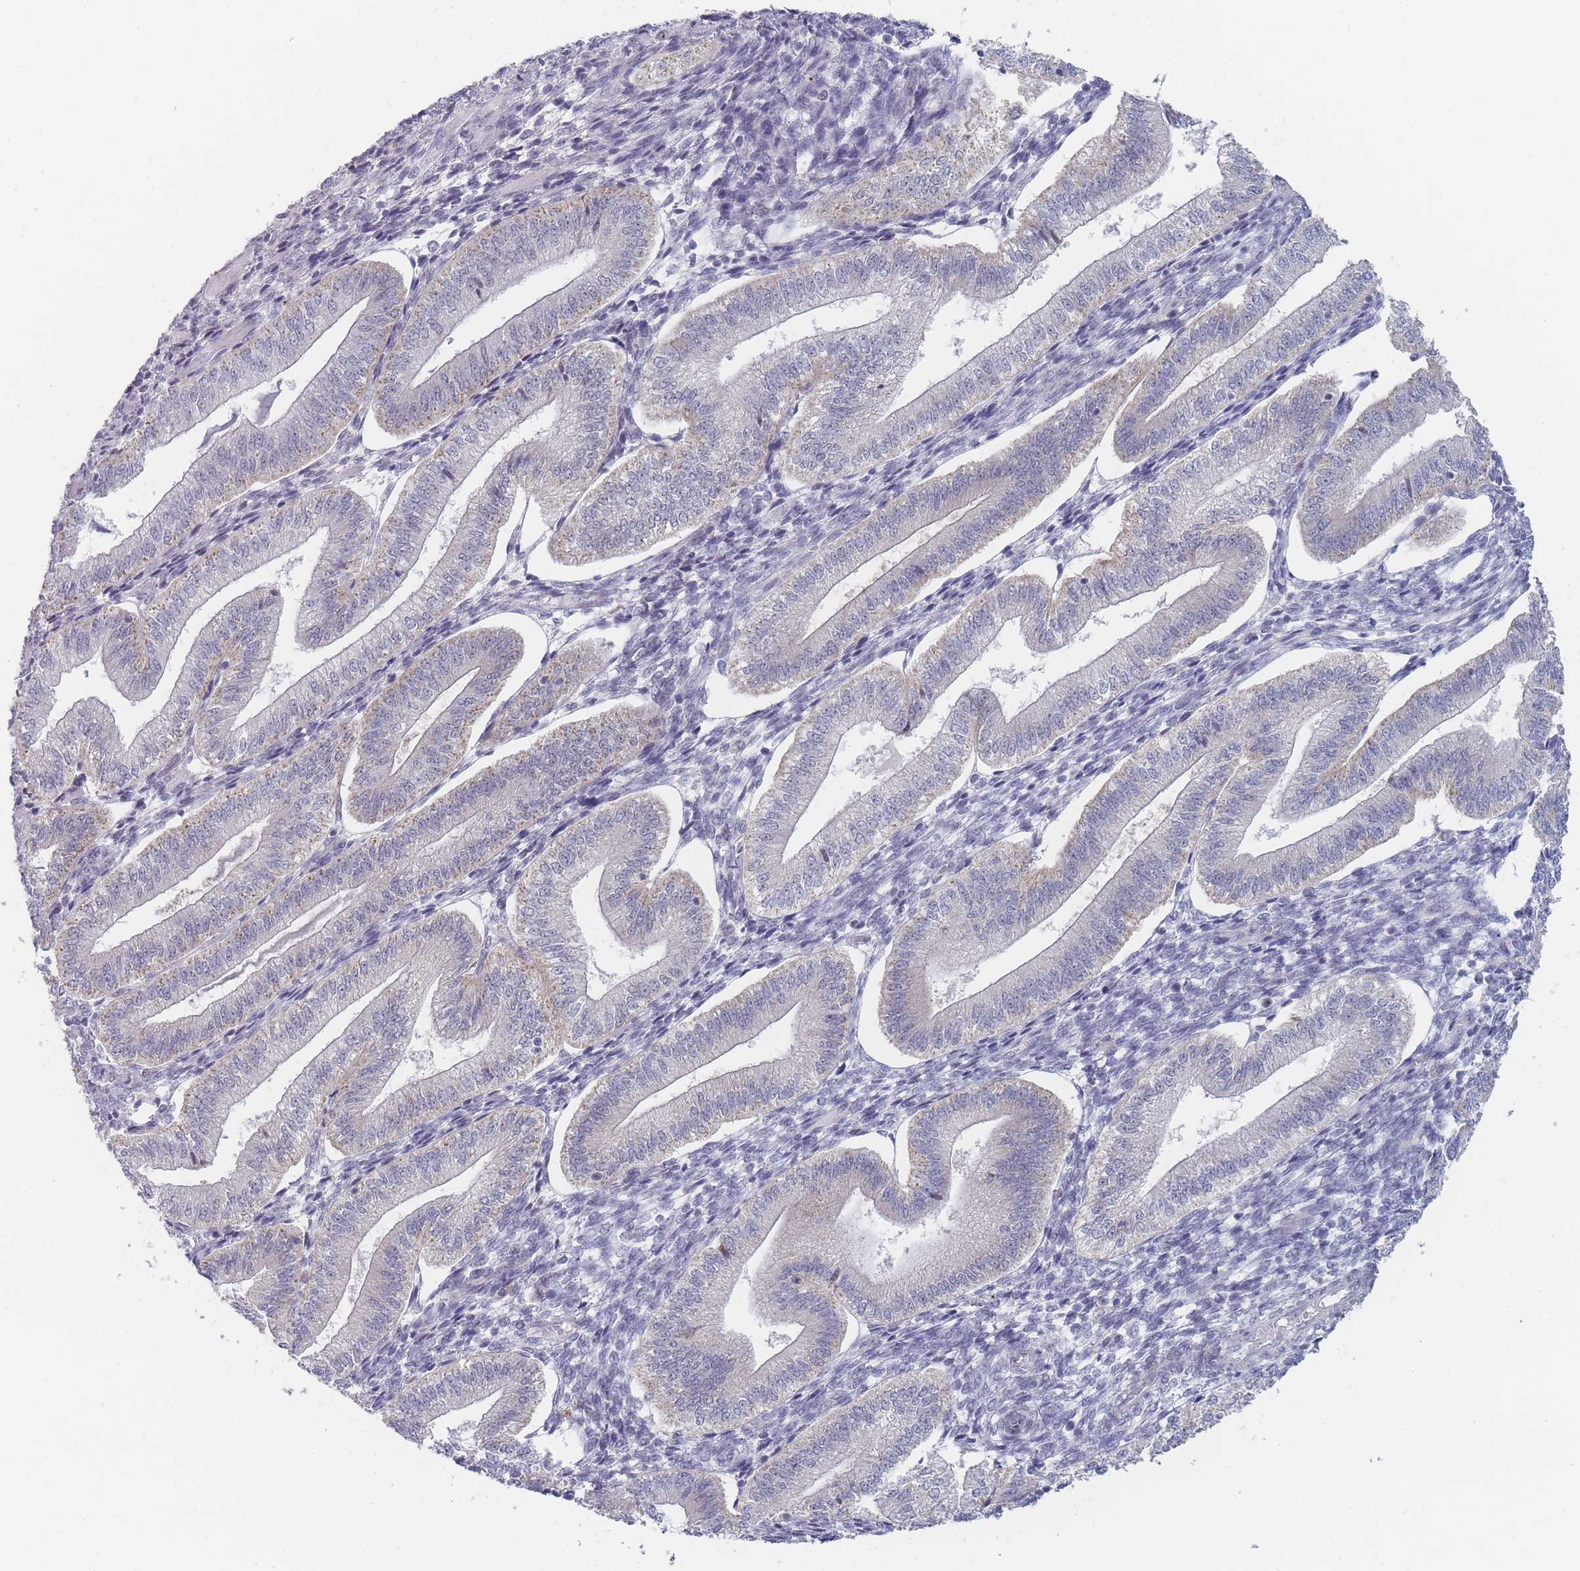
{"staining": {"intensity": "negative", "quantity": "none", "location": "none"}, "tissue": "endometrium", "cell_type": "Cells in endometrial stroma", "image_type": "normal", "snomed": [{"axis": "morphology", "description": "Normal tissue, NOS"}, {"axis": "topography", "description": "Endometrium"}], "caption": "An IHC micrograph of normal endometrium is shown. There is no staining in cells in endometrial stroma of endometrium. (DAB immunohistochemistry (IHC) visualized using brightfield microscopy, high magnification).", "gene": "RNF8", "patient": {"sex": "female", "age": 34}}